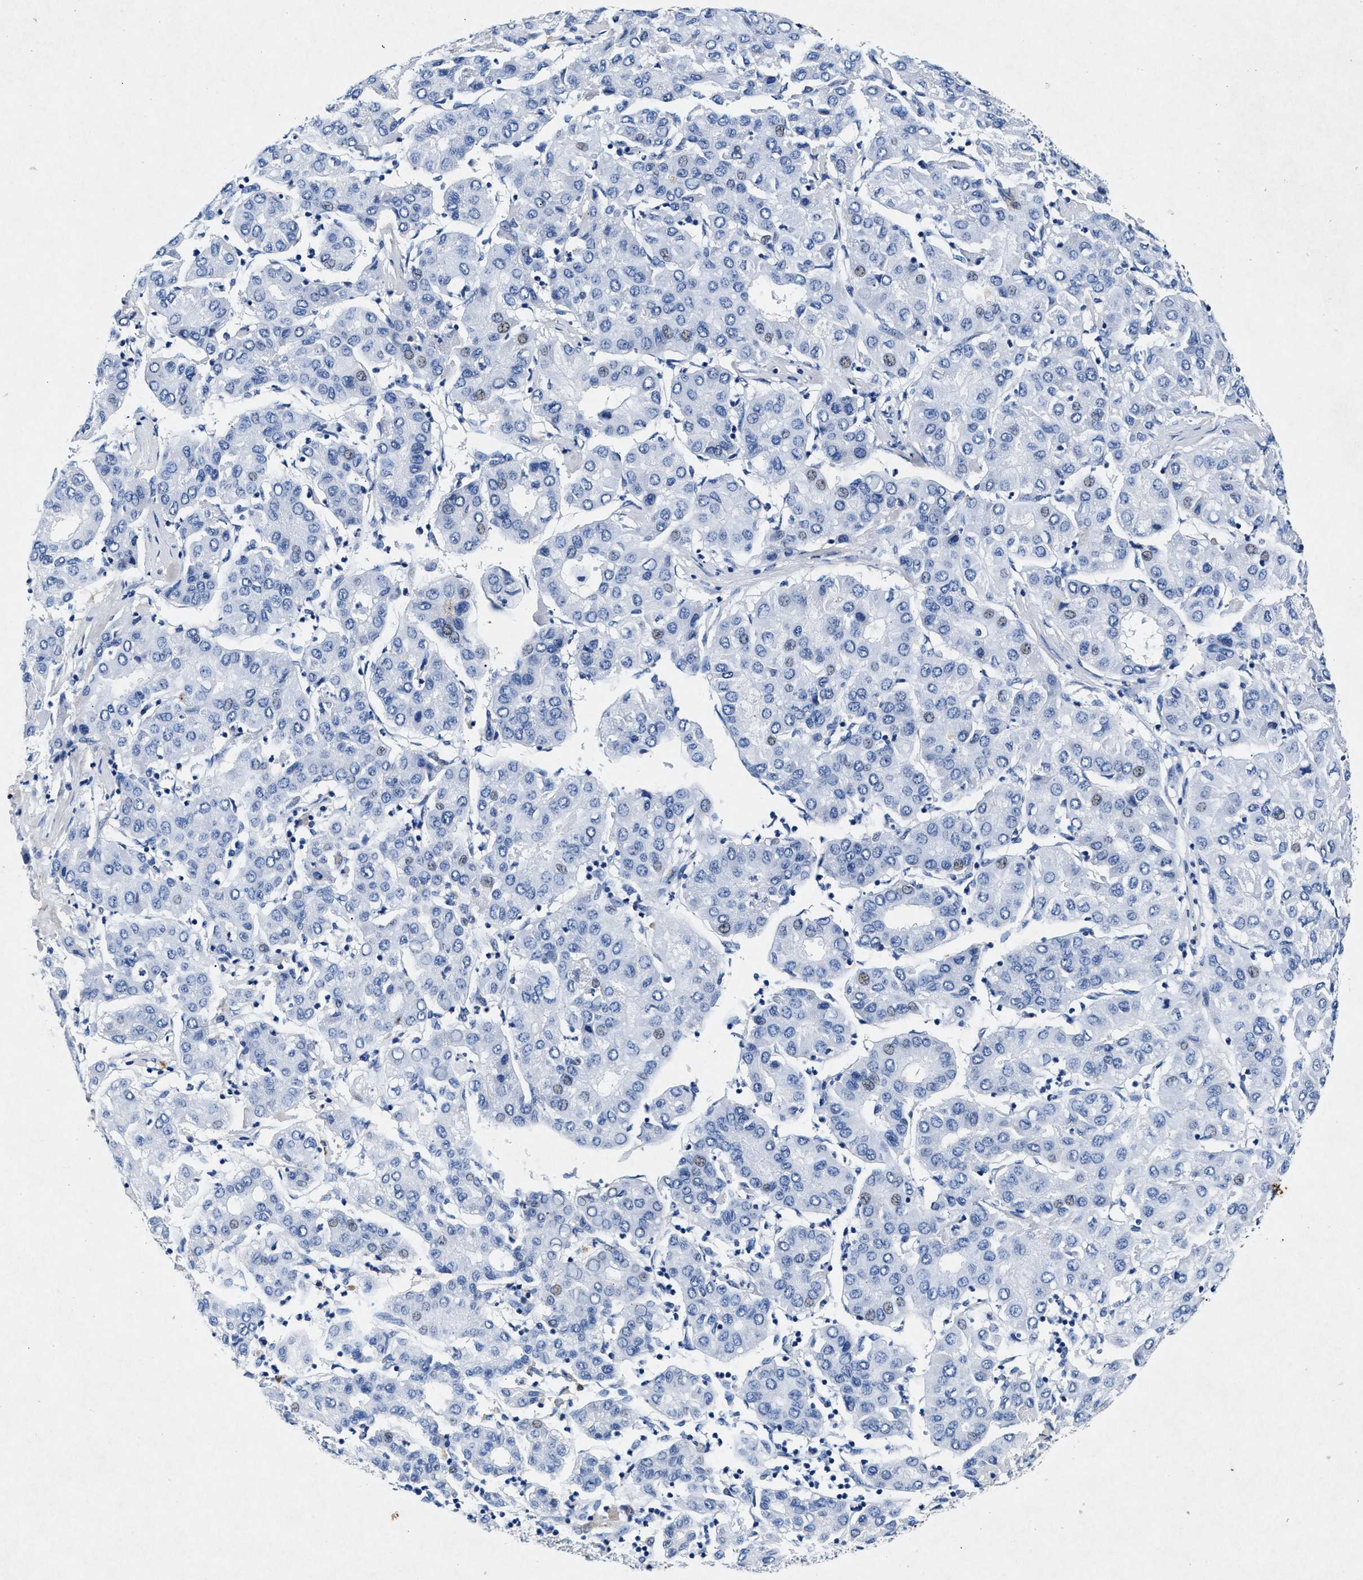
{"staining": {"intensity": "weak", "quantity": "<25%", "location": "nuclear"}, "tissue": "liver cancer", "cell_type": "Tumor cells", "image_type": "cancer", "snomed": [{"axis": "morphology", "description": "Carcinoma, Hepatocellular, NOS"}, {"axis": "topography", "description": "Liver"}], "caption": "DAB immunohistochemical staining of human liver cancer (hepatocellular carcinoma) displays no significant positivity in tumor cells. (IHC, brightfield microscopy, high magnification).", "gene": "MAP6", "patient": {"sex": "male", "age": 65}}